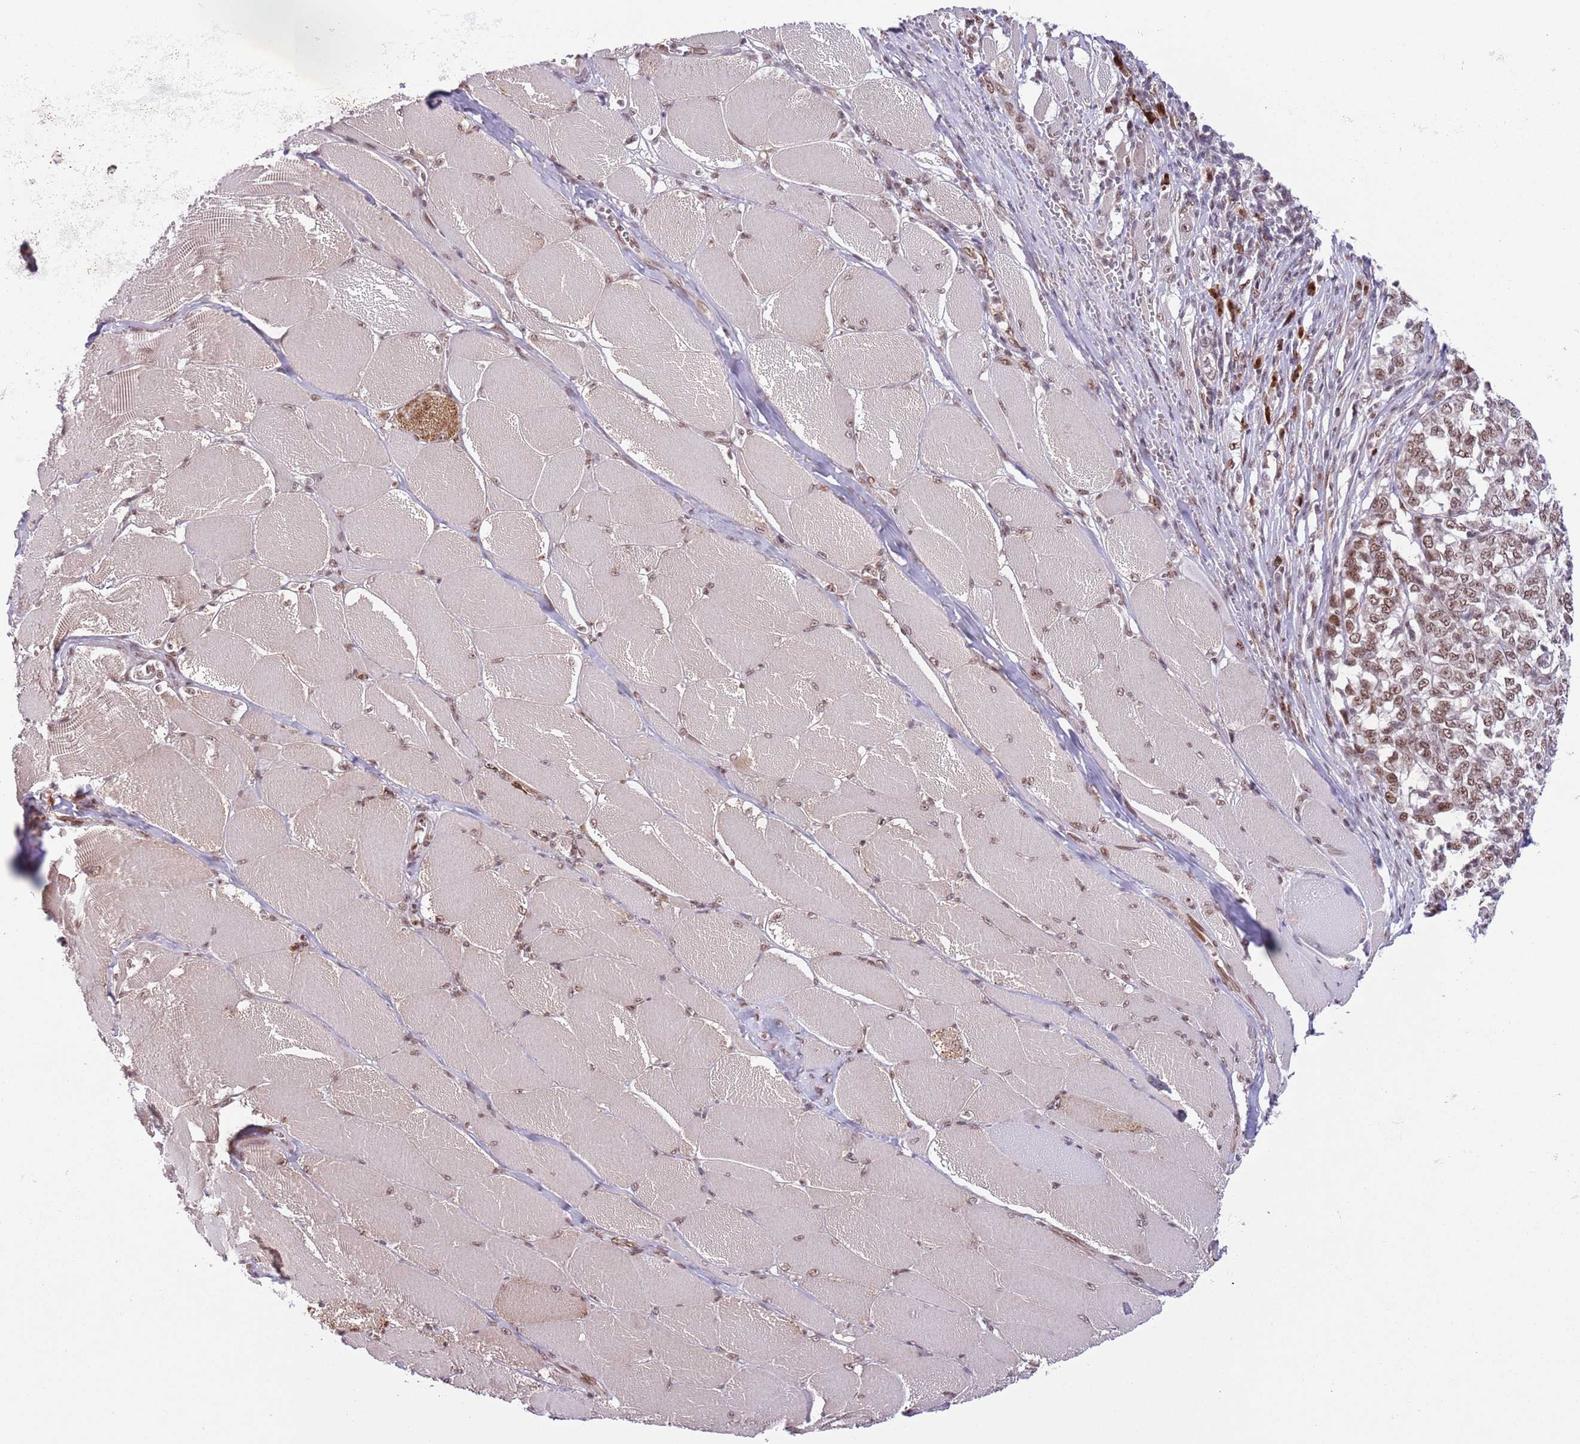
{"staining": {"intensity": "moderate", "quantity": ">75%", "location": "nuclear"}, "tissue": "melanoma", "cell_type": "Tumor cells", "image_type": "cancer", "snomed": [{"axis": "morphology", "description": "Malignant melanoma, NOS"}, {"axis": "topography", "description": "Skin"}], "caption": "Malignant melanoma stained for a protein (brown) reveals moderate nuclear positive expression in about >75% of tumor cells.", "gene": "SIPA1L3", "patient": {"sex": "female", "age": 72}}